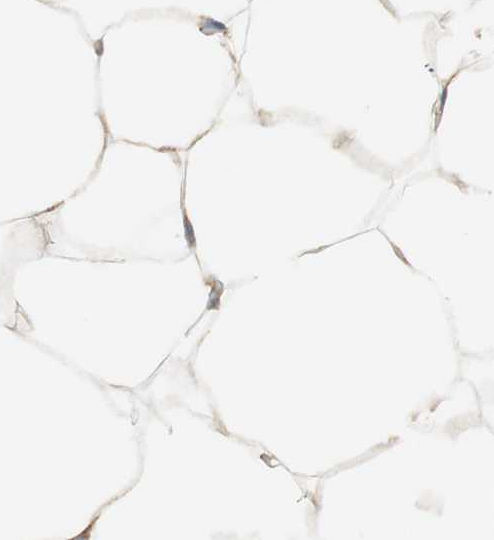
{"staining": {"intensity": "moderate", "quantity": "25%-75%", "location": "cytoplasmic/membranous"}, "tissue": "adipose tissue", "cell_type": "Adipocytes", "image_type": "normal", "snomed": [{"axis": "morphology", "description": "Normal tissue, NOS"}, {"axis": "topography", "description": "Breast"}, {"axis": "topography", "description": "Adipose tissue"}], "caption": "A high-resolution image shows IHC staining of normal adipose tissue, which demonstrates moderate cytoplasmic/membranous expression in approximately 25%-75% of adipocytes.", "gene": "RPL23", "patient": {"sex": "female", "age": 25}}